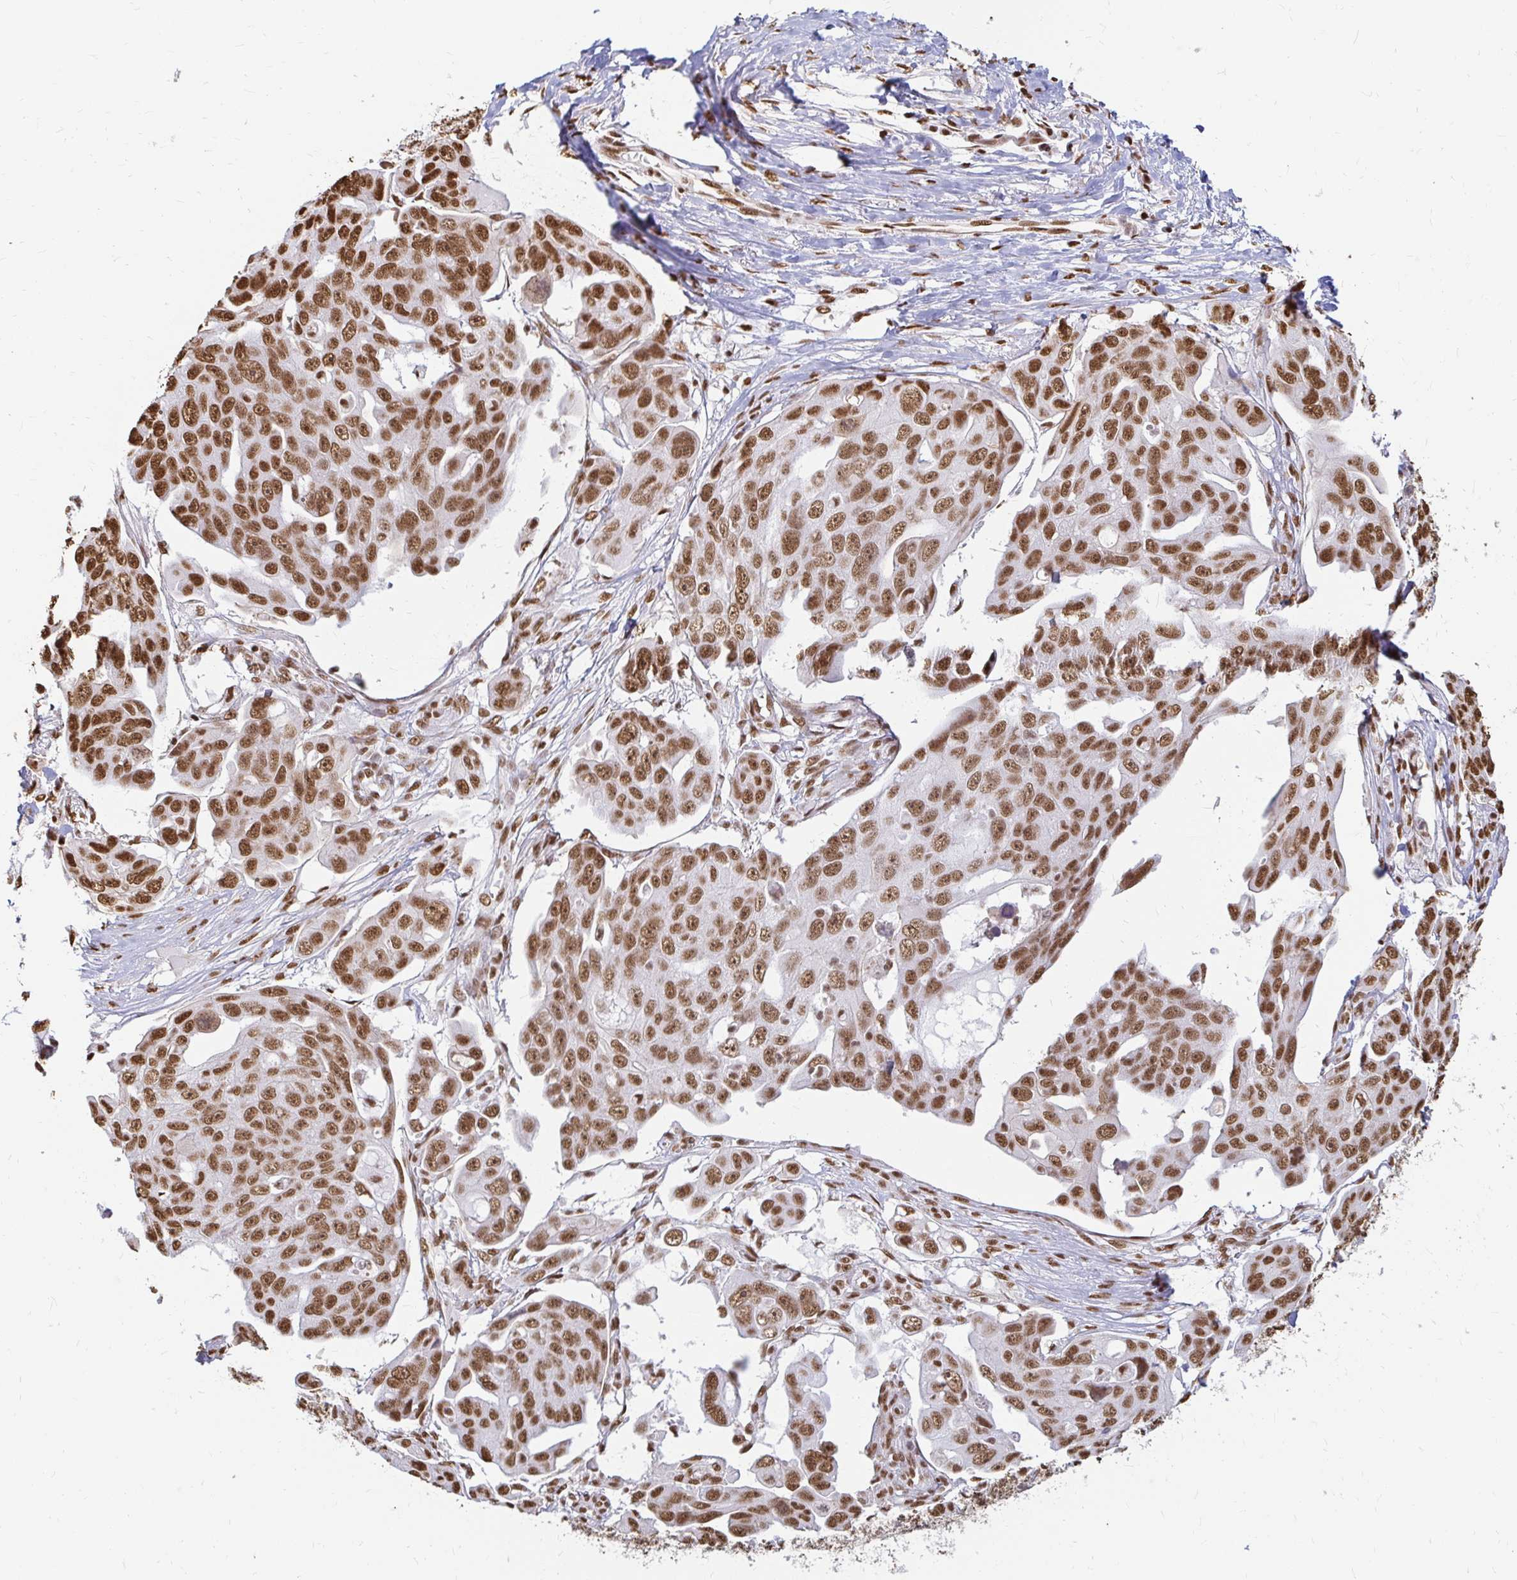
{"staining": {"intensity": "strong", "quantity": ">75%", "location": "nuclear"}, "tissue": "ovarian cancer", "cell_type": "Tumor cells", "image_type": "cancer", "snomed": [{"axis": "morphology", "description": "Carcinoma, endometroid"}, {"axis": "topography", "description": "Ovary"}], "caption": "Ovarian endometroid carcinoma was stained to show a protein in brown. There is high levels of strong nuclear expression in approximately >75% of tumor cells.", "gene": "HNRNPU", "patient": {"sex": "female", "age": 70}}